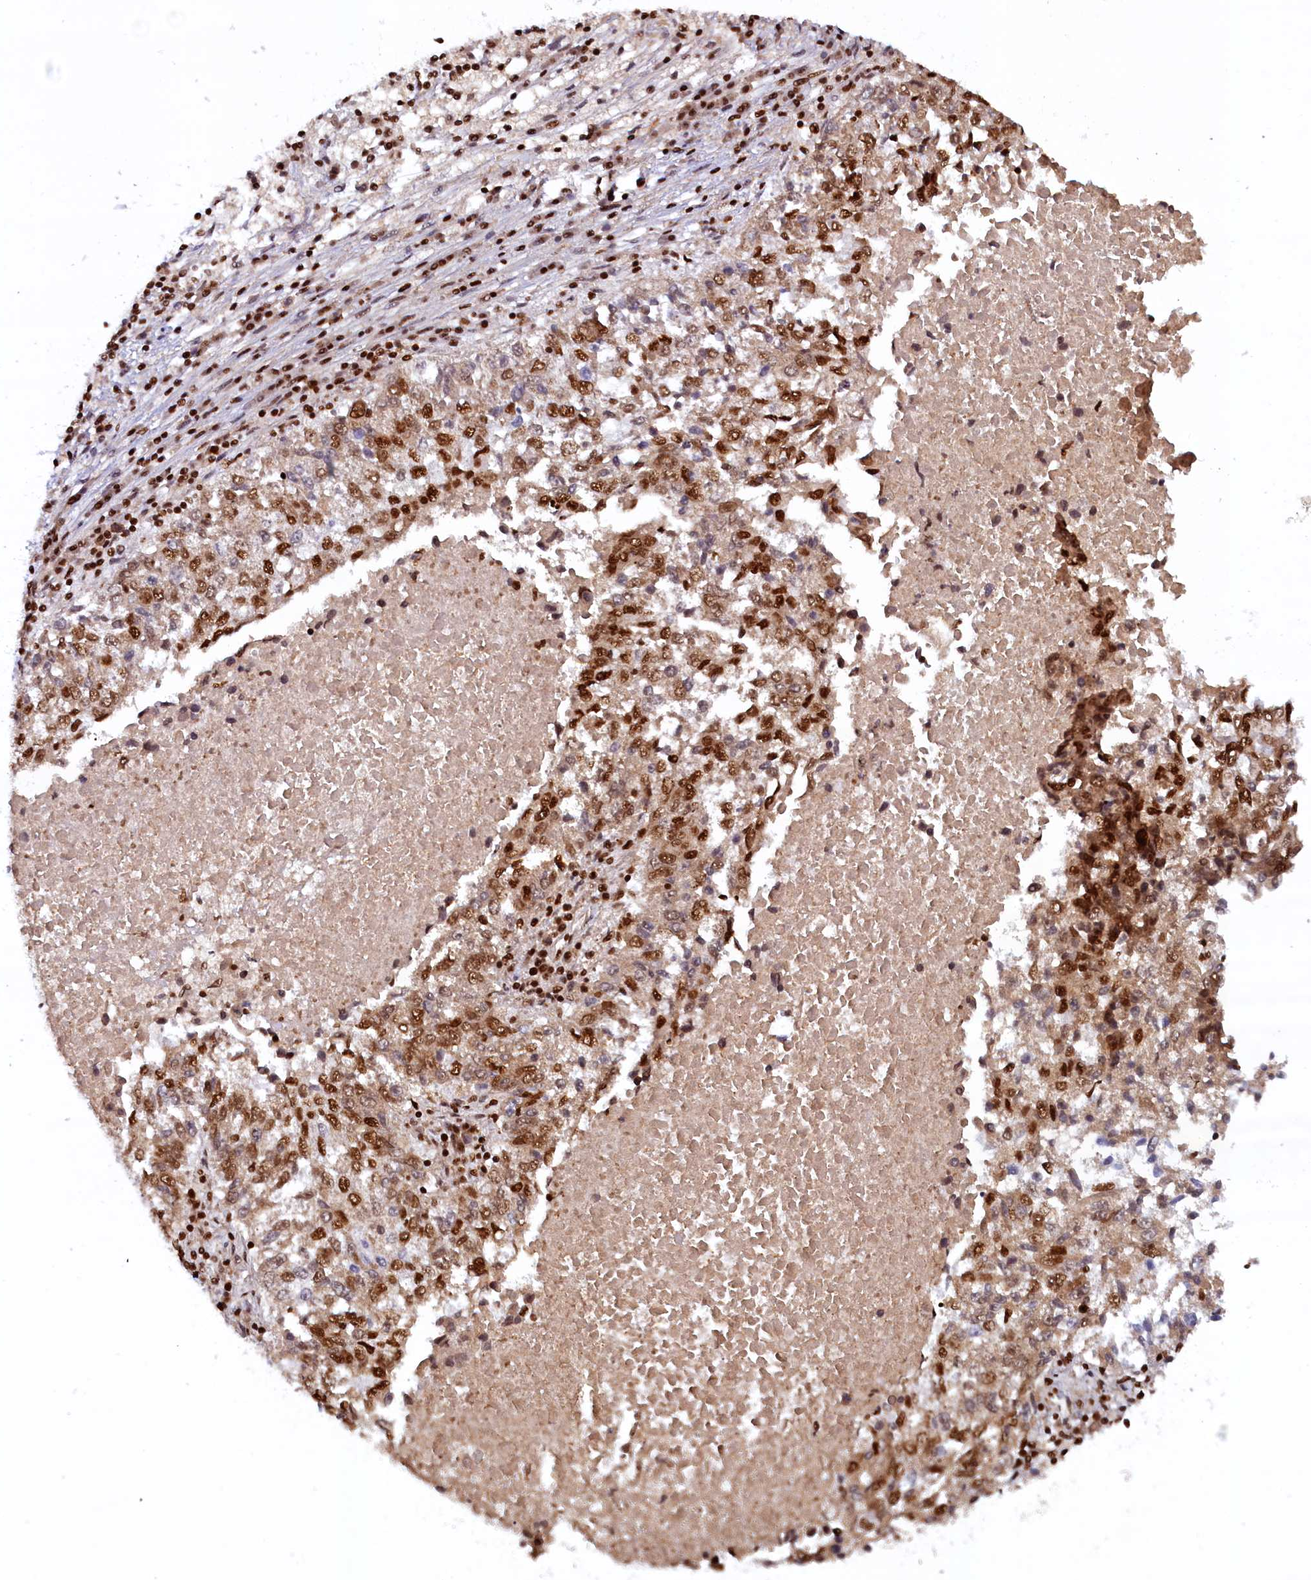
{"staining": {"intensity": "strong", "quantity": ">75%", "location": "nuclear"}, "tissue": "lung cancer", "cell_type": "Tumor cells", "image_type": "cancer", "snomed": [{"axis": "morphology", "description": "Squamous cell carcinoma, NOS"}, {"axis": "topography", "description": "Lung"}], "caption": "Protein analysis of lung cancer tissue shows strong nuclear expression in approximately >75% of tumor cells.", "gene": "ZC3H18", "patient": {"sex": "male", "age": 73}}